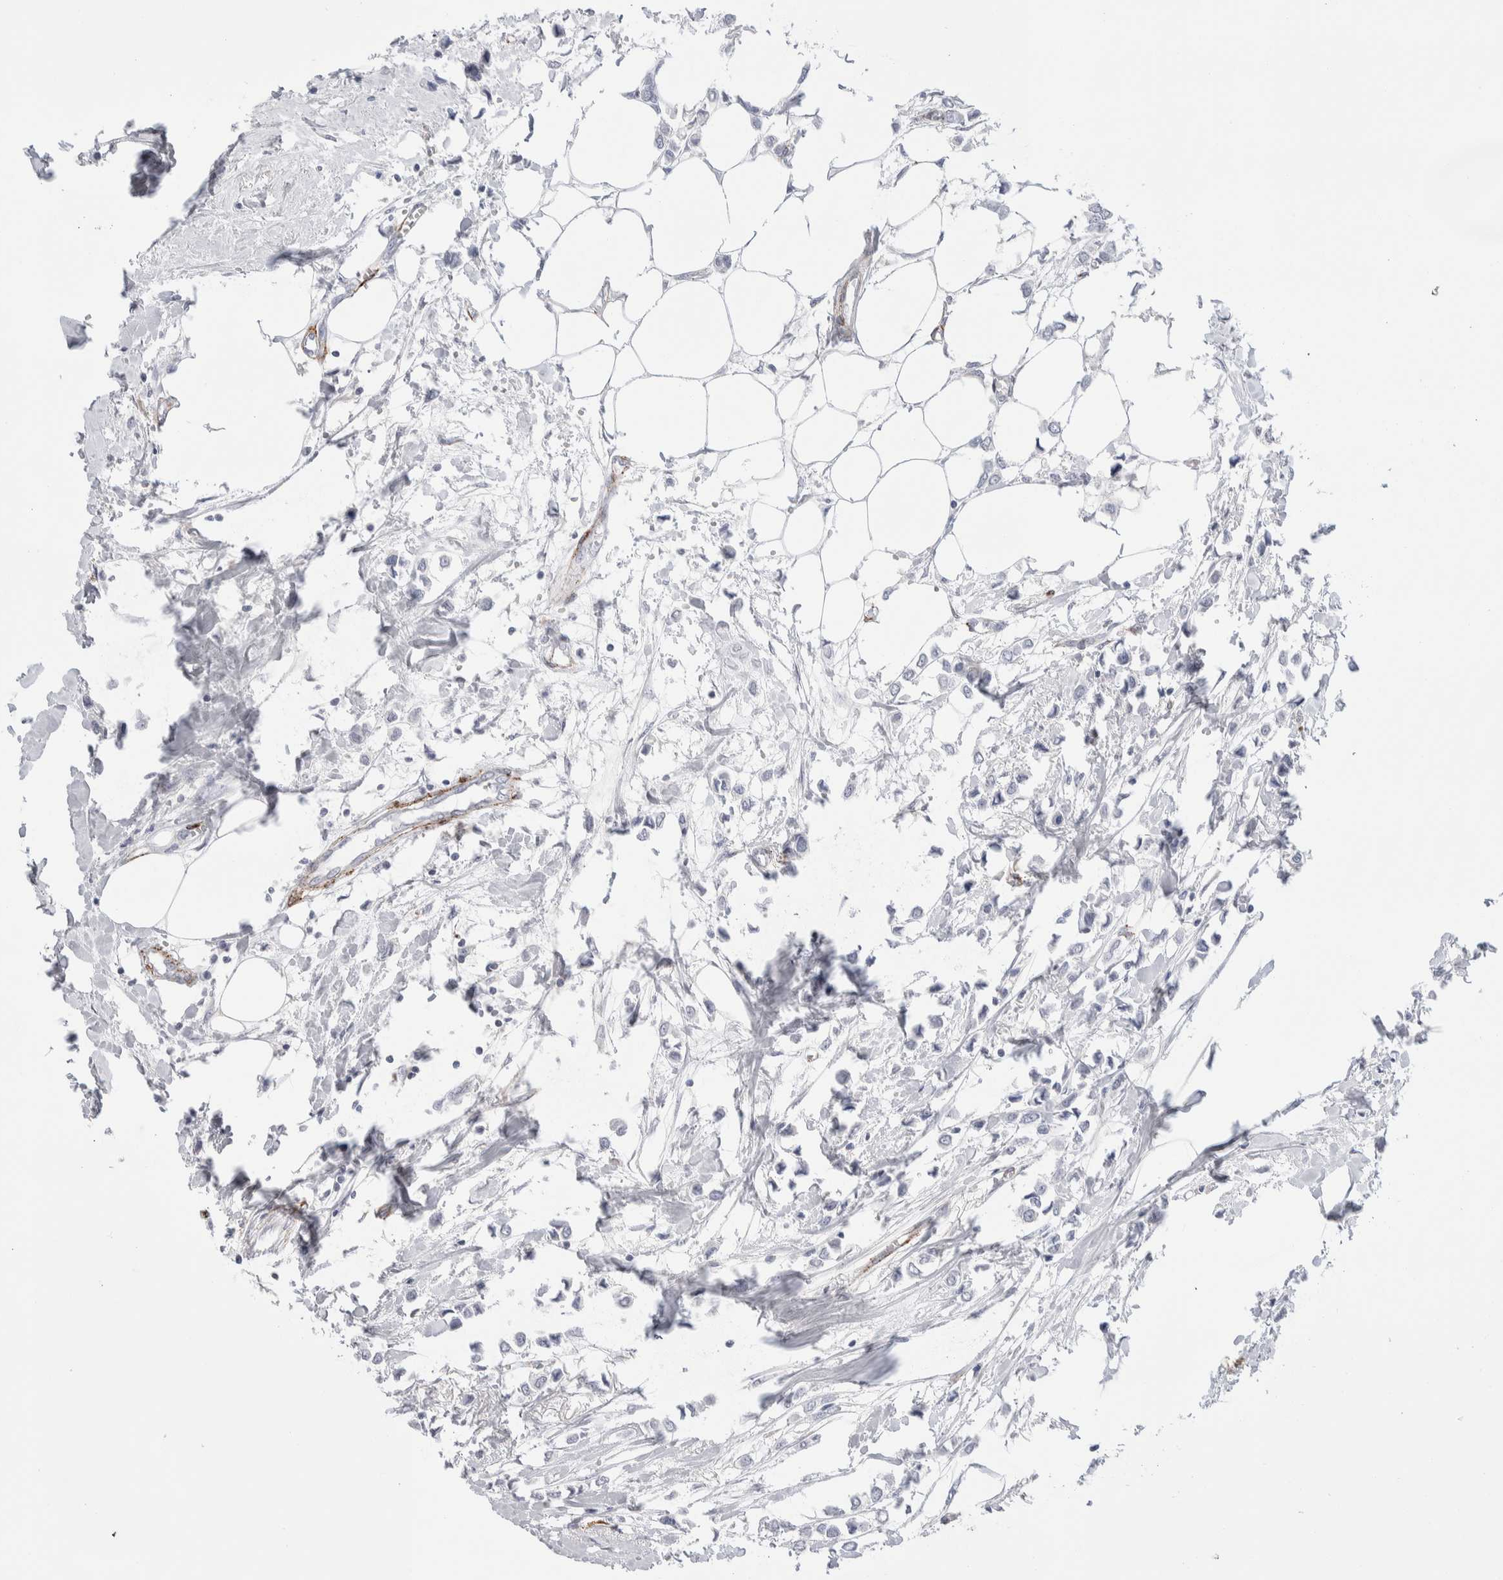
{"staining": {"intensity": "negative", "quantity": "none", "location": "none"}, "tissue": "breast cancer", "cell_type": "Tumor cells", "image_type": "cancer", "snomed": [{"axis": "morphology", "description": "Lobular carcinoma"}, {"axis": "topography", "description": "Breast"}], "caption": "Photomicrograph shows no protein positivity in tumor cells of lobular carcinoma (breast) tissue.", "gene": "SEPTIN4", "patient": {"sex": "female", "age": 51}}